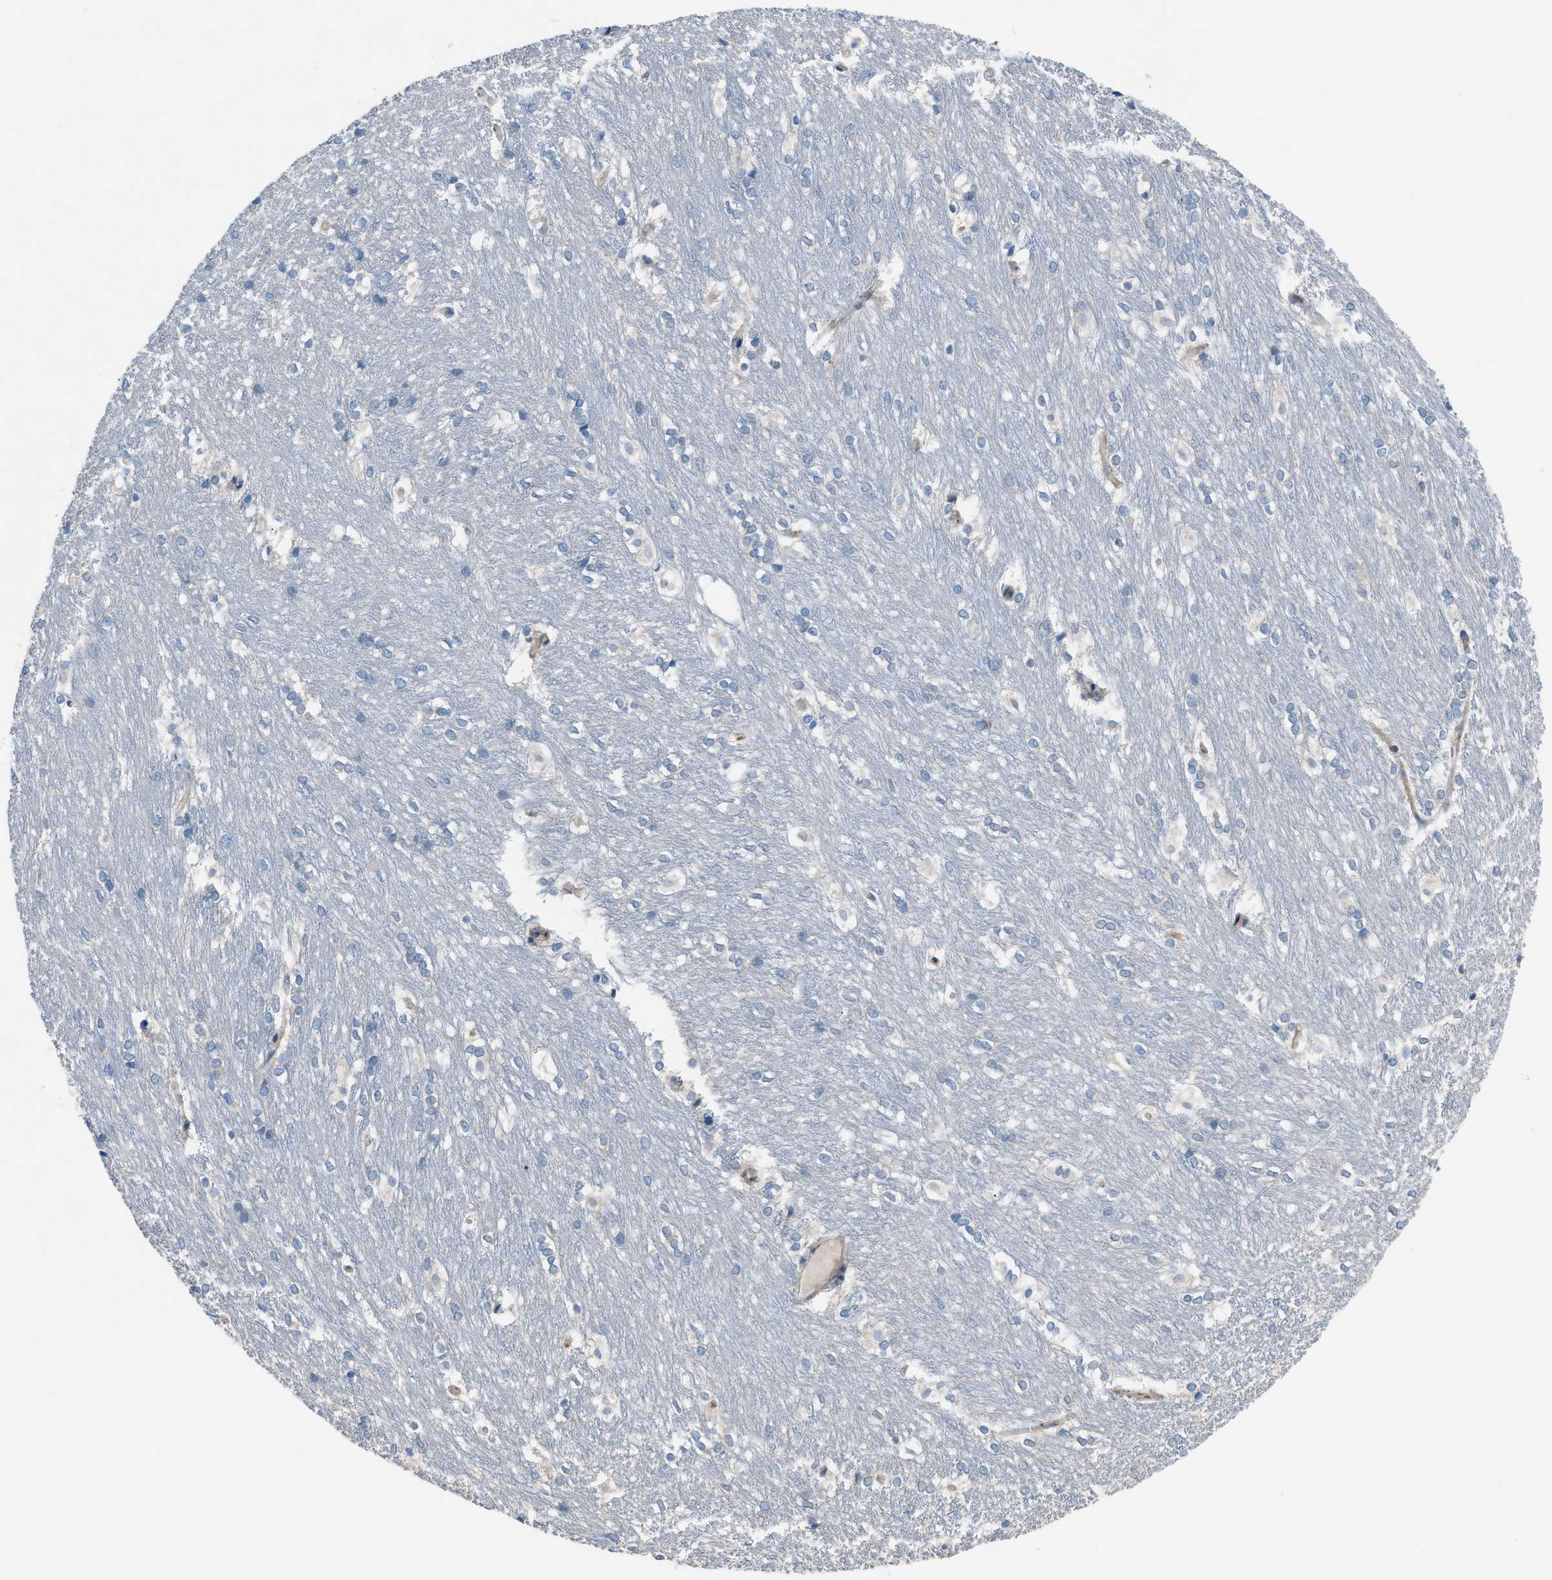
{"staining": {"intensity": "negative", "quantity": "none", "location": "none"}, "tissue": "caudate", "cell_type": "Glial cells", "image_type": "normal", "snomed": [{"axis": "morphology", "description": "Normal tissue, NOS"}, {"axis": "topography", "description": "Lateral ventricle wall"}], "caption": "Immunohistochemical staining of unremarkable caudate reveals no significant staining in glial cells.", "gene": "HEG1", "patient": {"sex": "female", "age": 19}}